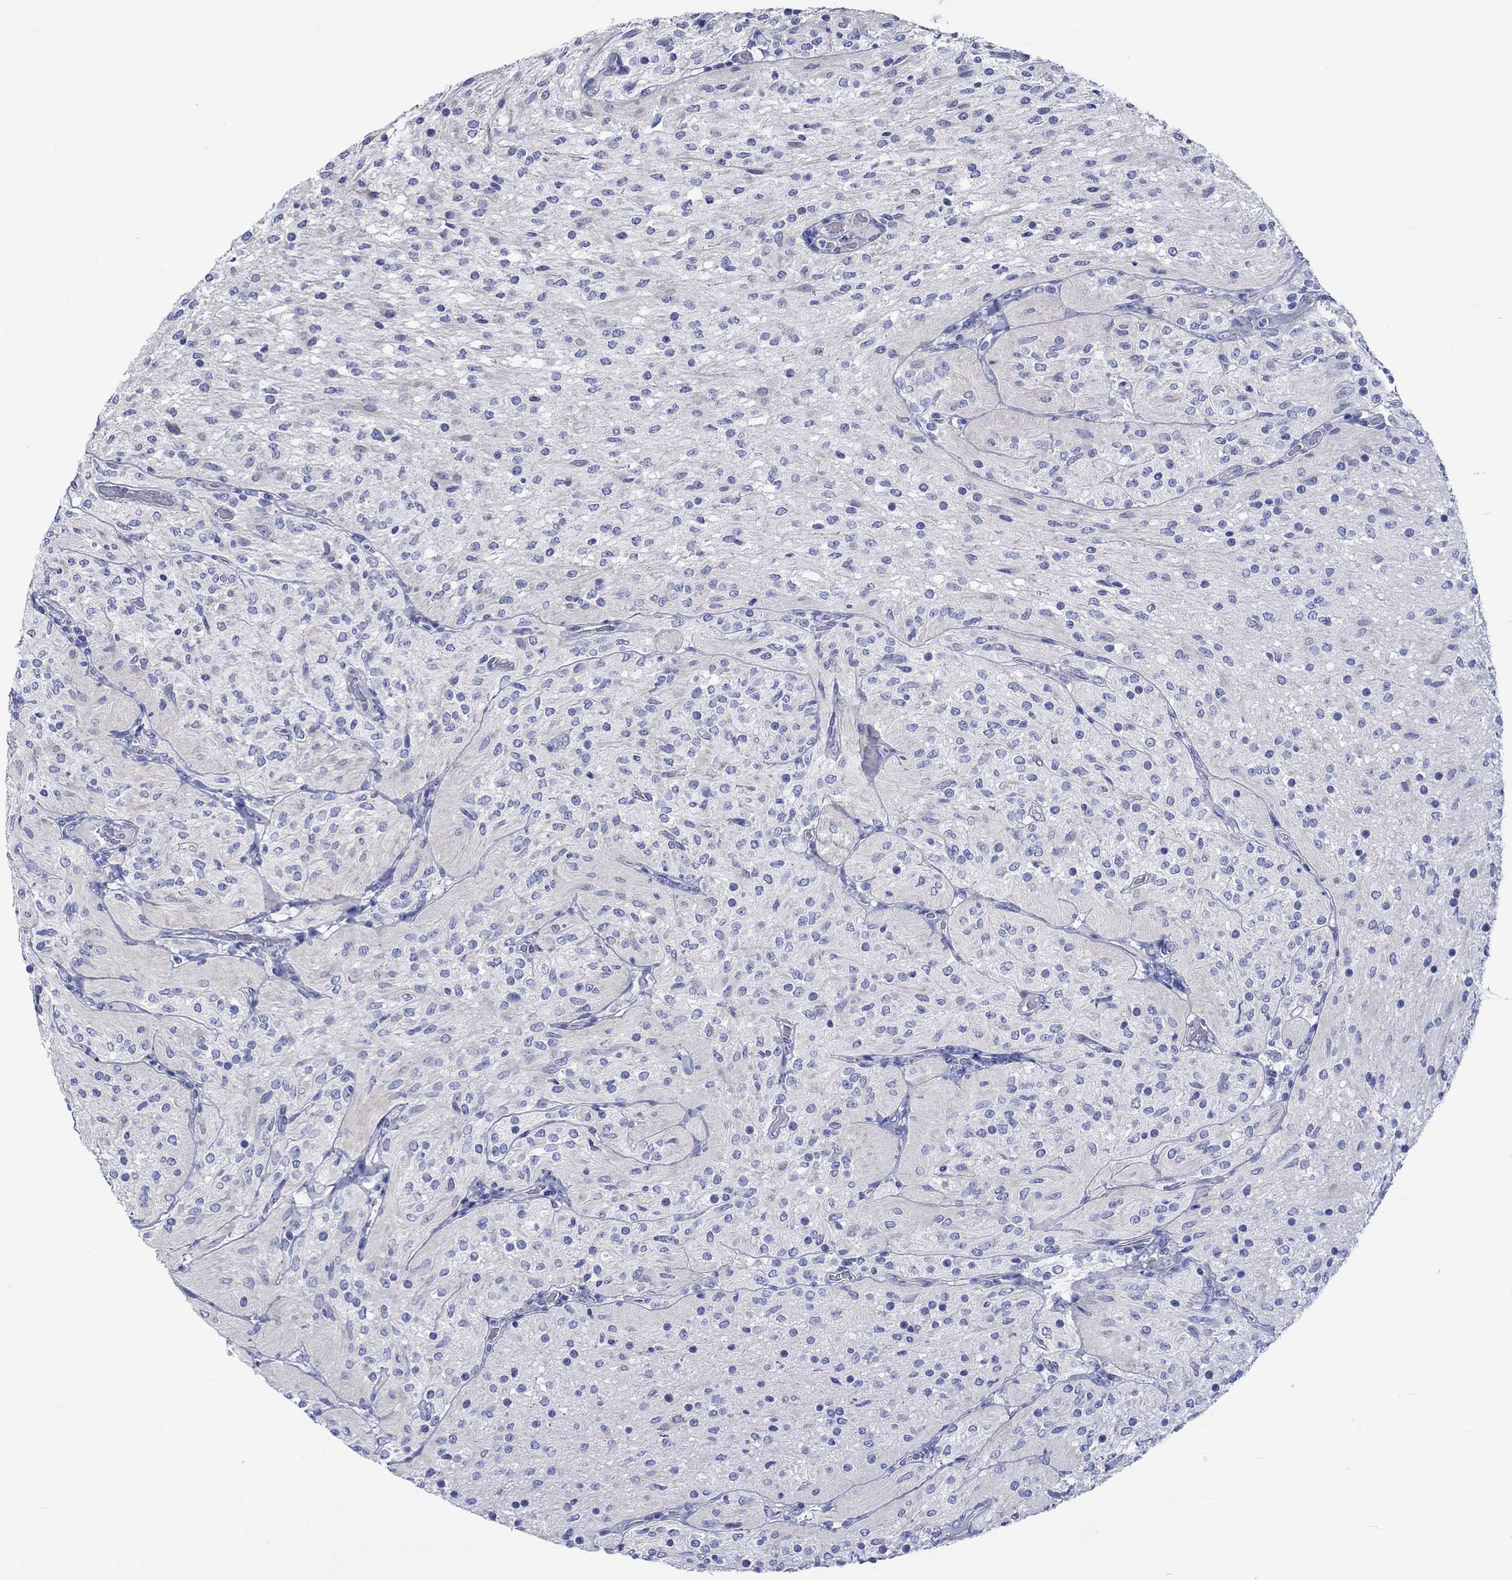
{"staining": {"intensity": "negative", "quantity": "none", "location": "none"}, "tissue": "glioma", "cell_type": "Tumor cells", "image_type": "cancer", "snomed": [{"axis": "morphology", "description": "Glioma, malignant, Low grade"}, {"axis": "topography", "description": "Brain"}], "caption": "Immunohistochemical staining of glioma demonstrates no significant positivity in tumor cells.", "gene": "HARBI1", "patient": {"sex": "male", "age": 3}}